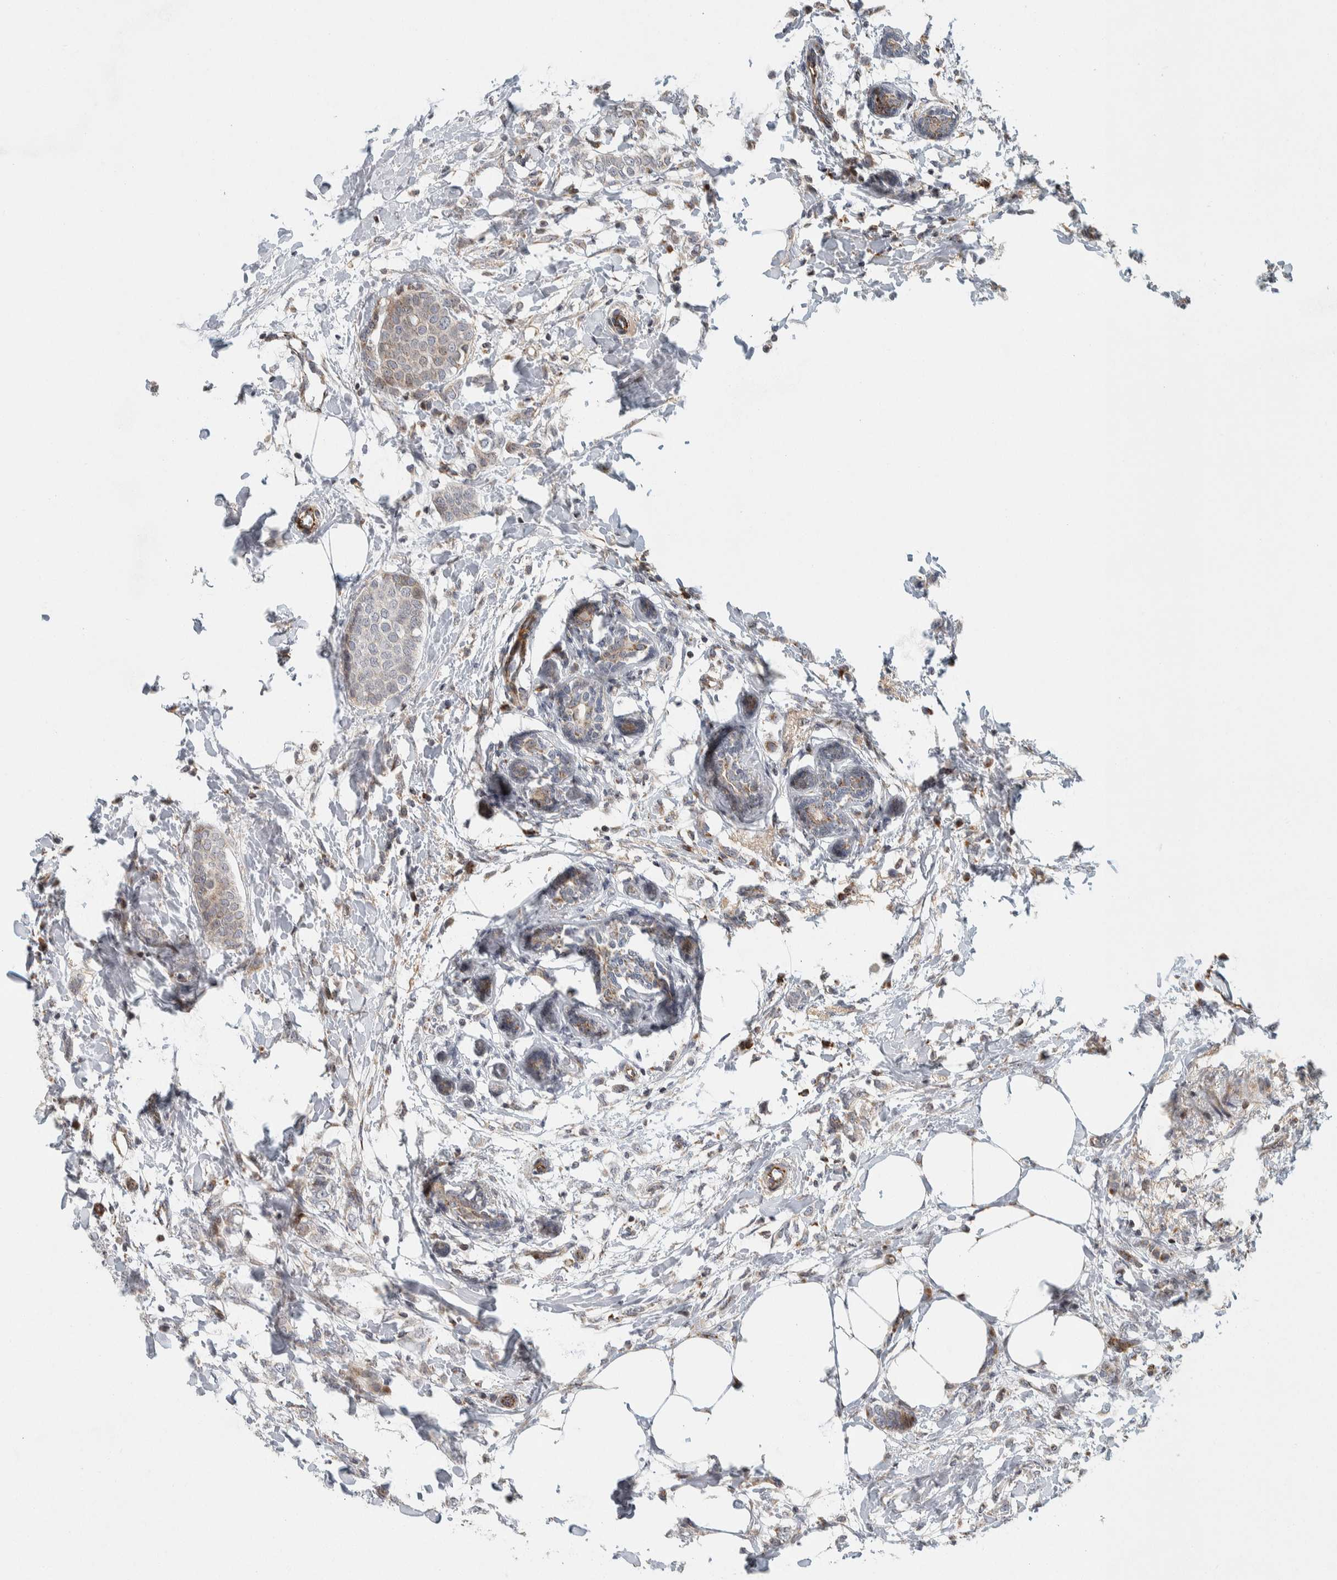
{"staining": {"intensity": "weak", "quantity": "<25%", "location": "cytoplasmic/membranous"}, "tissue": "breast cancer", "cell_type": "Tumor cells", "image_type": "cancer", "snomed": [{"axis": "morphology", "description": "Lobular carcinoma, in situ"}, {"axis": "morphology", "description": "Lobular carcinoma"}, {"axis": "topography", "description": "Breast"}], "caption": "Tumor cells are negative for protein expression in human breast cancer.", "gene": "AFP", "patient": {"sex": "female", "age": 41}}